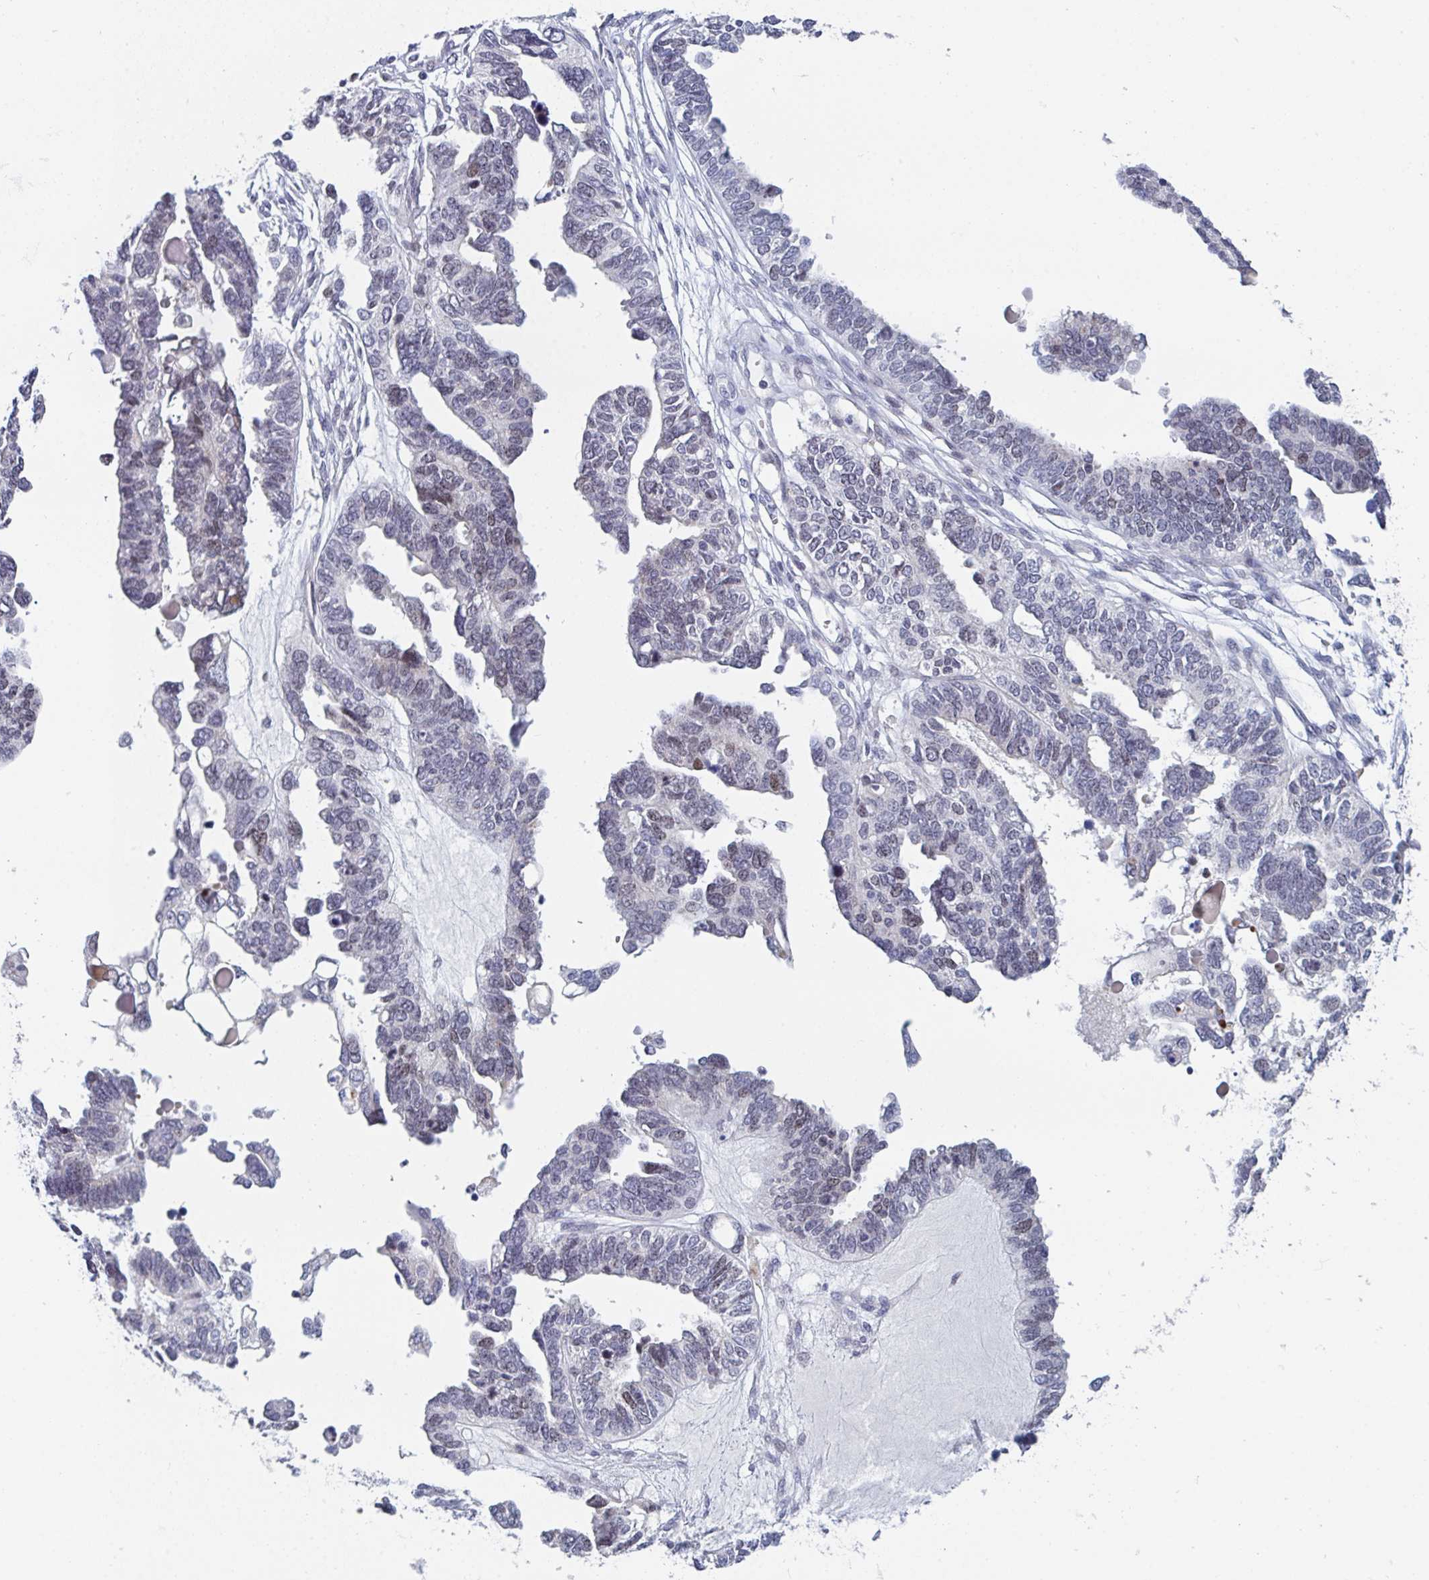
{"staining": {"intensity": "weak", "quantity": "25%-75%", "location": "nuclear"}, "tissue": "ovarian cancer", "cell_type": "Tumor cells", "image_type": "cancer", "snomed": [{"axis": "morphology", "description": "Cystadenocarcinoma, serous, NOS"}, {"axis": "topography", "description": "Ovary"}], "caption": "Immunohistochemistry (IHC) (DAB (3,3'-diaminobenzidine)) staining of ovarian serous cystadenocarcinoma reveals weak nuclear protein positivity in about 25%-75% of tumor cells. Using DAB (brown) and hematoxylin (blue) stains, captured at high magnification using brightfield microscopy.", "gene": "CENPT", "patient": {"sex": "female", "age": 51}}